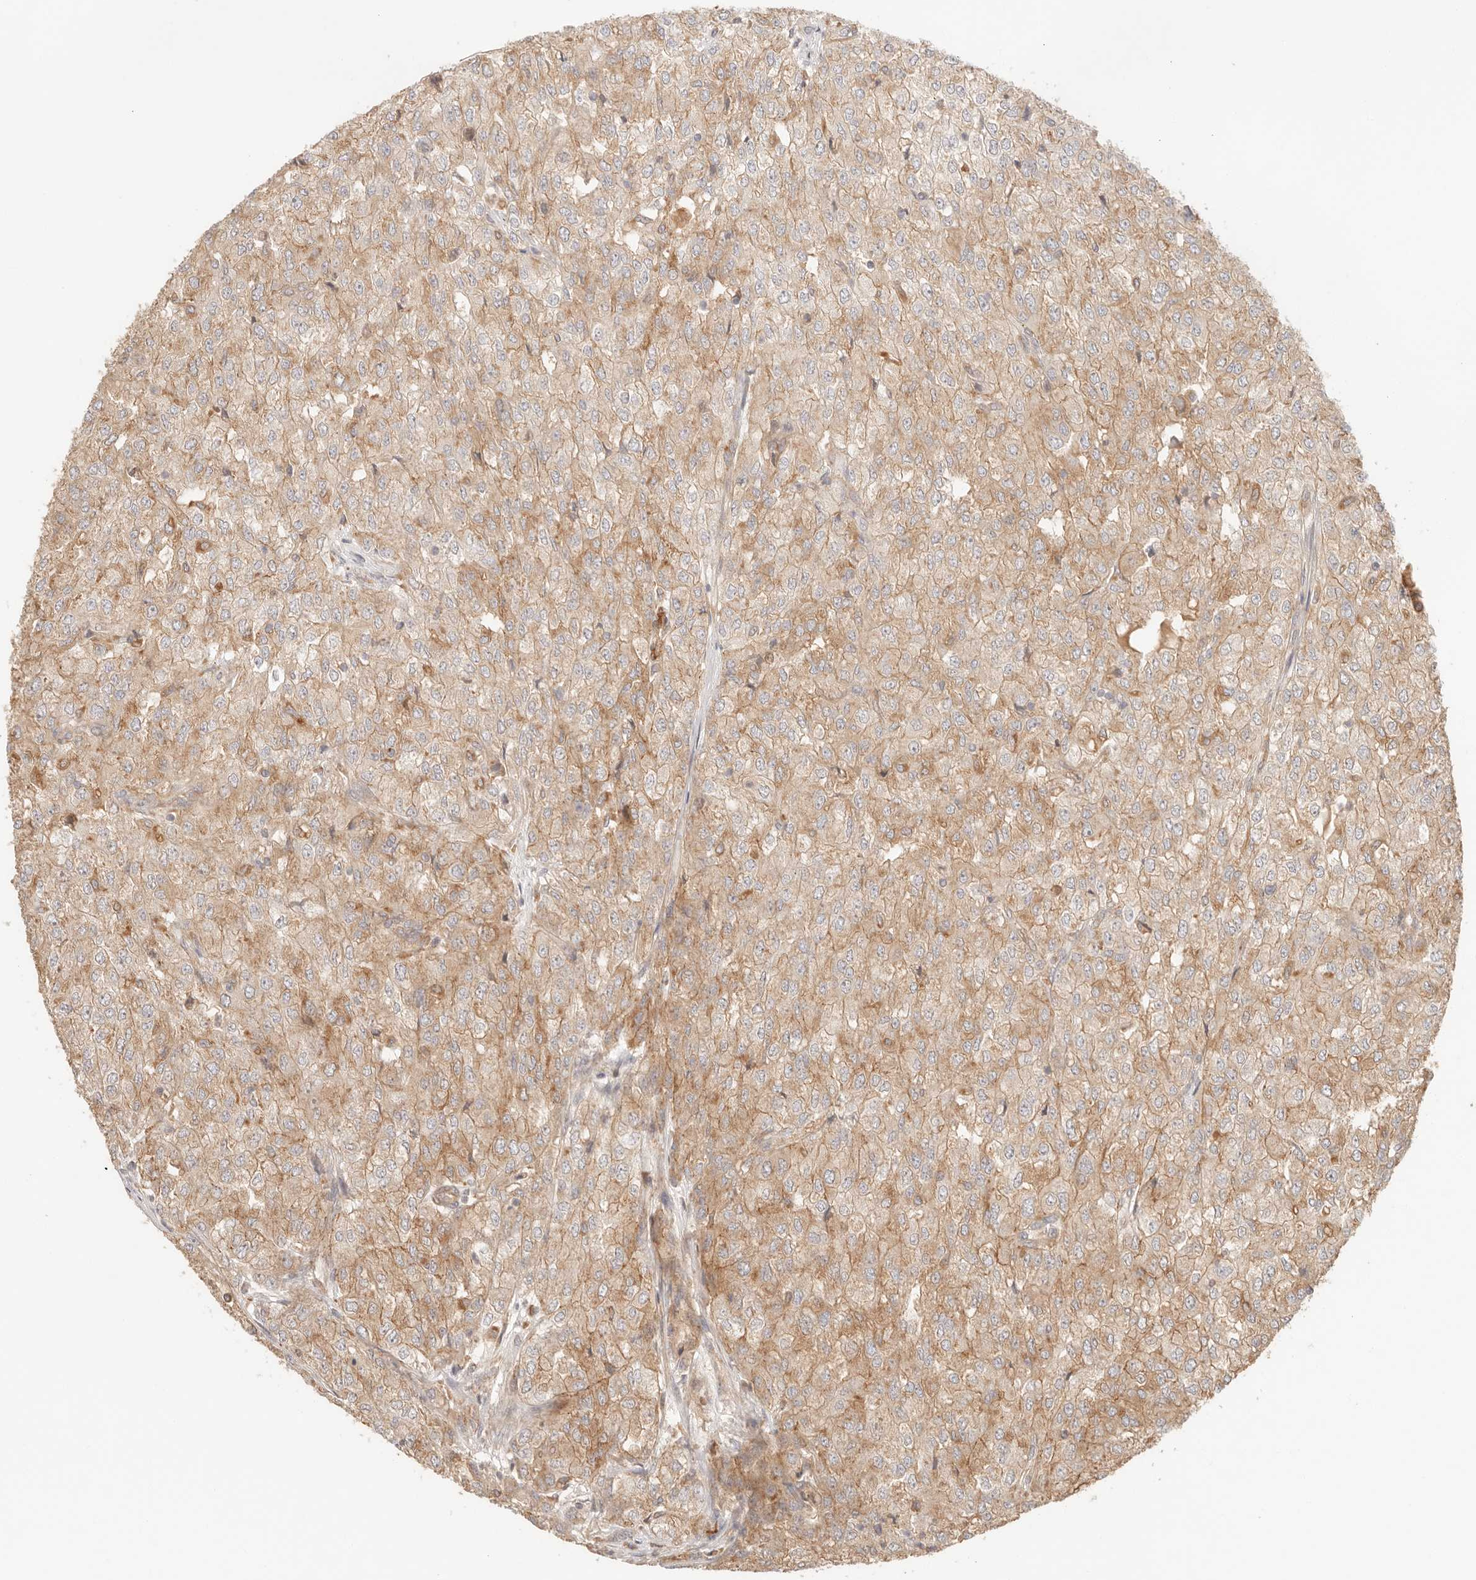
{"staining": {"intensity": "moderate", "quantity": ">75%", "location": "cytoplasmic/membranous"}, "tissue": "renal cancer", "cell_type": "Tumor cells", "image_type": "cancer", "snomed": [{"axis": "morphology", "description": "Adenocarcinoma, NOS"}, {"axis": "topography", "description": "Kidney"}], "caption": "DAB (3,3'-diaminobenzidine) immunohistochemical staining of human renal cancer (adenocarcinoma) demonstrates moderate cytoplasmic/membranous protein staining in approximately >75% of tumor cells. Nuclei are stained in blue.", "gene": "IL1R2", "patient": {"sex": "female", "age": 54}}